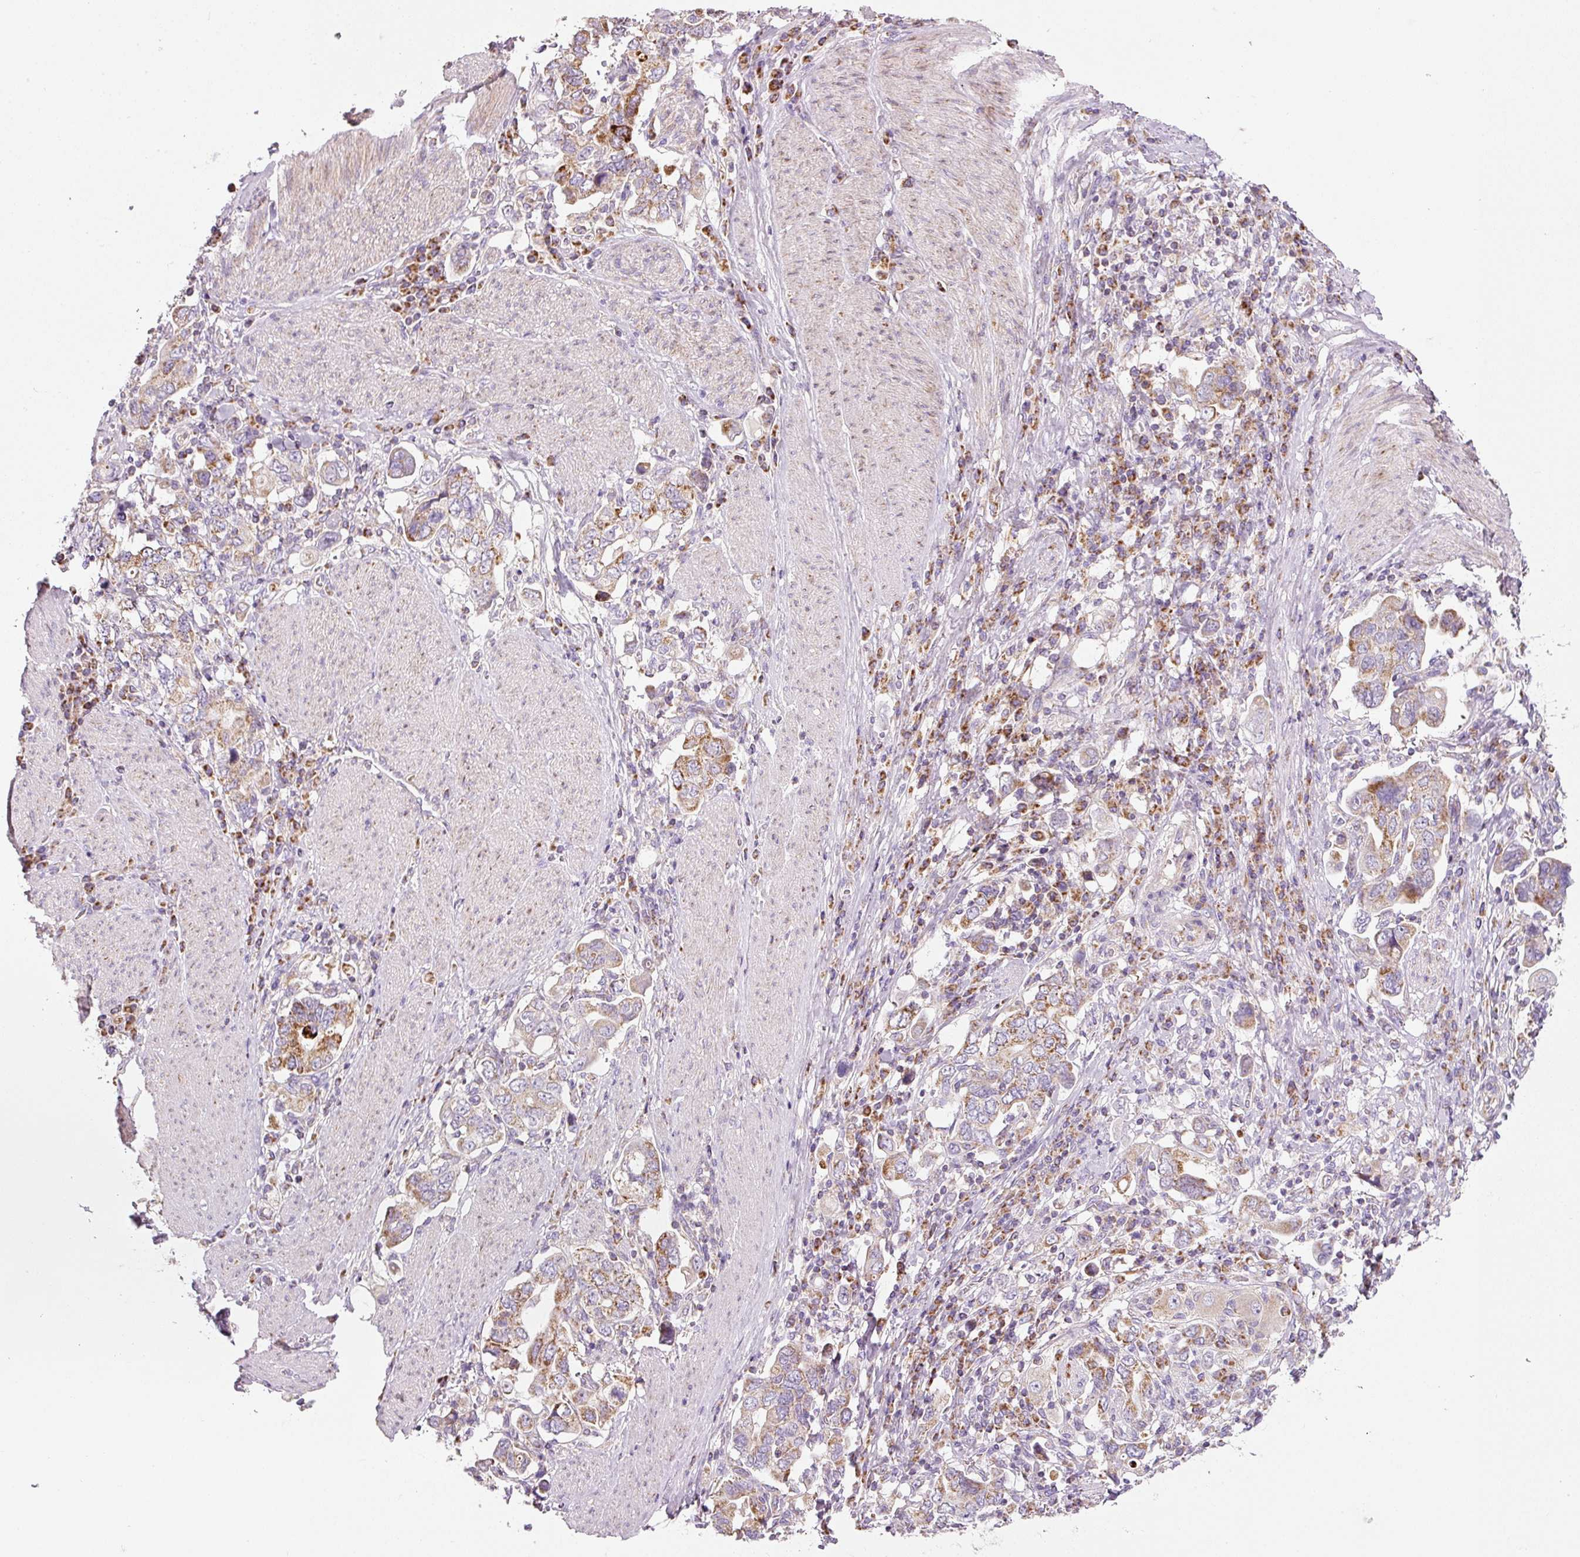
{"staining": {"intensity": "moderate", "quantity": ">75%", "location": "cytoplasmic/membranous"}, "tissue": "stomach cancer", "cell_type": "Tumor cells", "image_type": "cancer", "snomed": [{"axis": "morphology", "description": "Adenocarcinoma, NOS"}, {"axis": "topography", "description": "Stomach, upper"}, {"axis": "topography", "description": "Stomach"}], "caption": "A medium amount of moderate cytoplasmic/membranous positivity is appreciated in about >75% of tumor cells in adenocarcinoma (stomach) tissue.", "gene": "NDUFA1", "patient": {"sex": "male", "age": 62}}